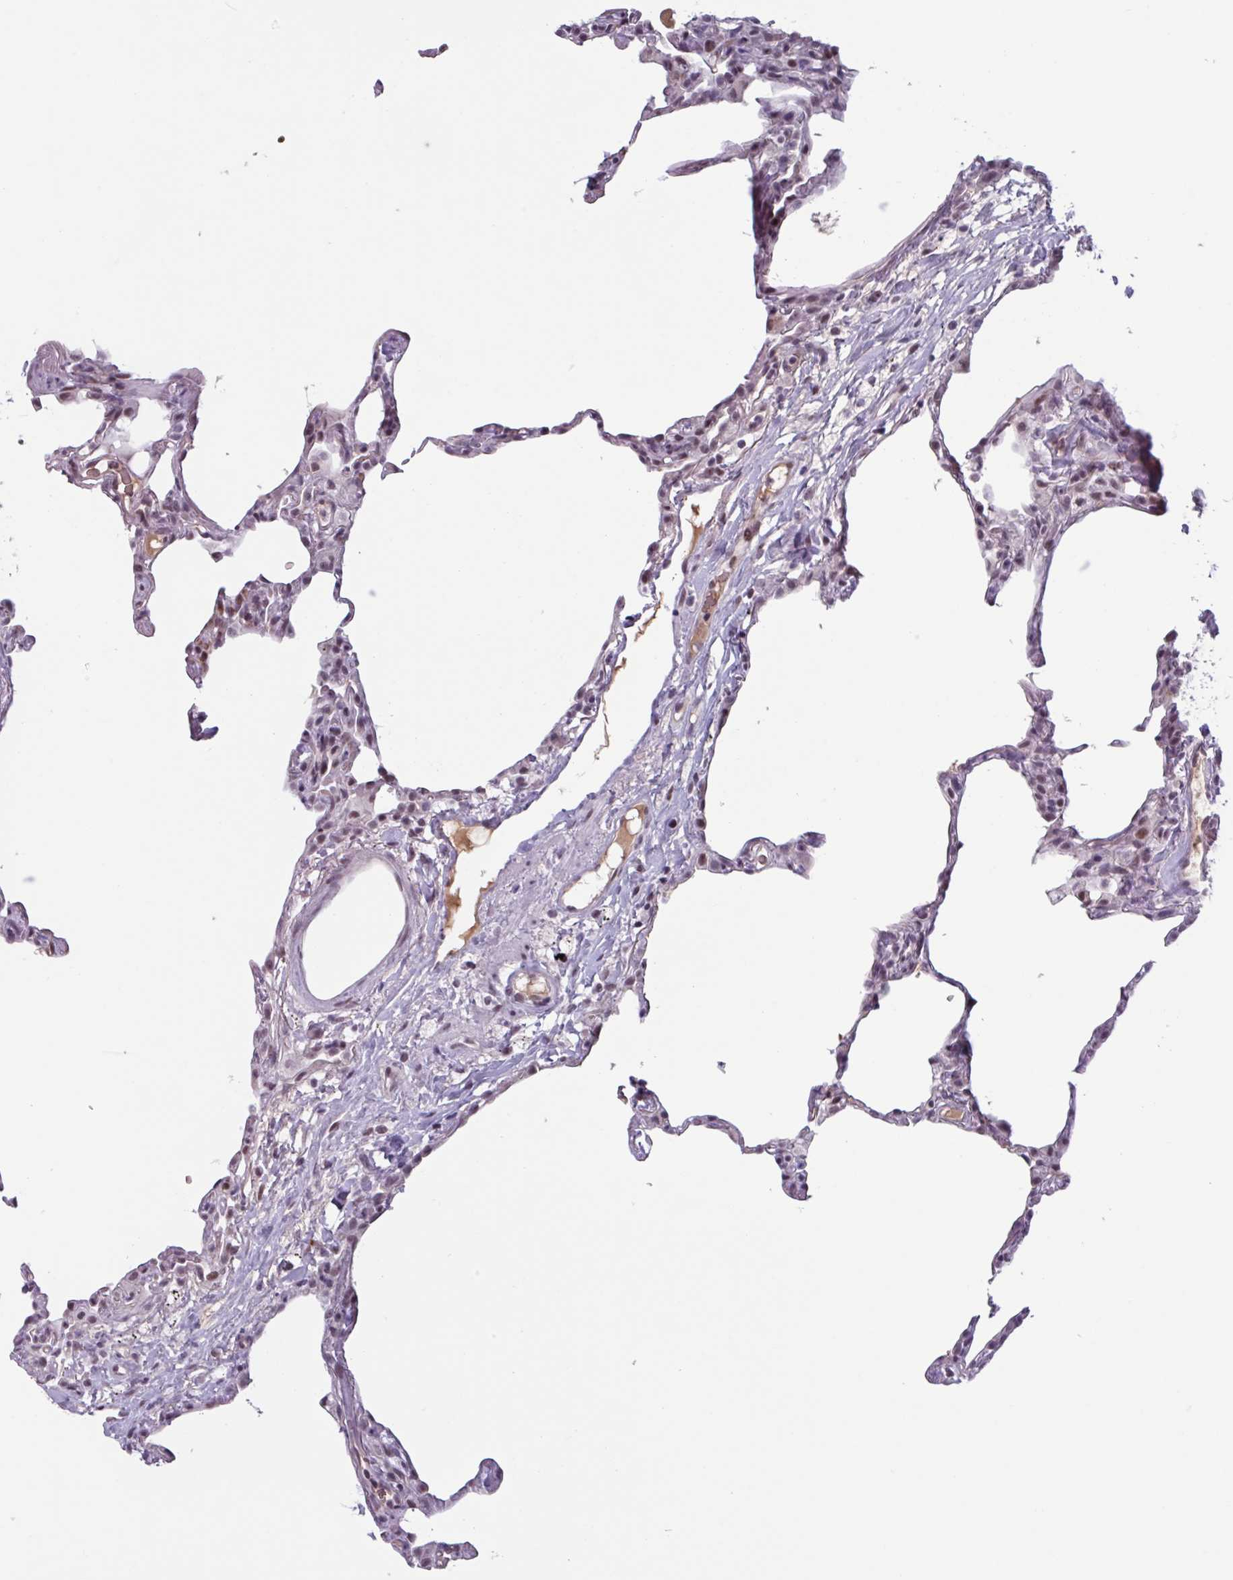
{"staining": {"intensity": "weak", "quantity": "25%-75%", "location": "nuclear"}, "tissue": "lung", "cell_type": "Alveolar cells", "image_type": "normal", "snomed": [{"axis": "morphology", "description": "Normal tissue, NOS"}, {"axis": "topography", "description": "Lung"}], "caption": "This histopathology image displays immunohistochemistry staining of benign lung, with low weak nuclear positivity in approximately 25%-75% of alveolar cells.", "gene": "ZNF575", "patient": {"sex": "female", "age": 57}}